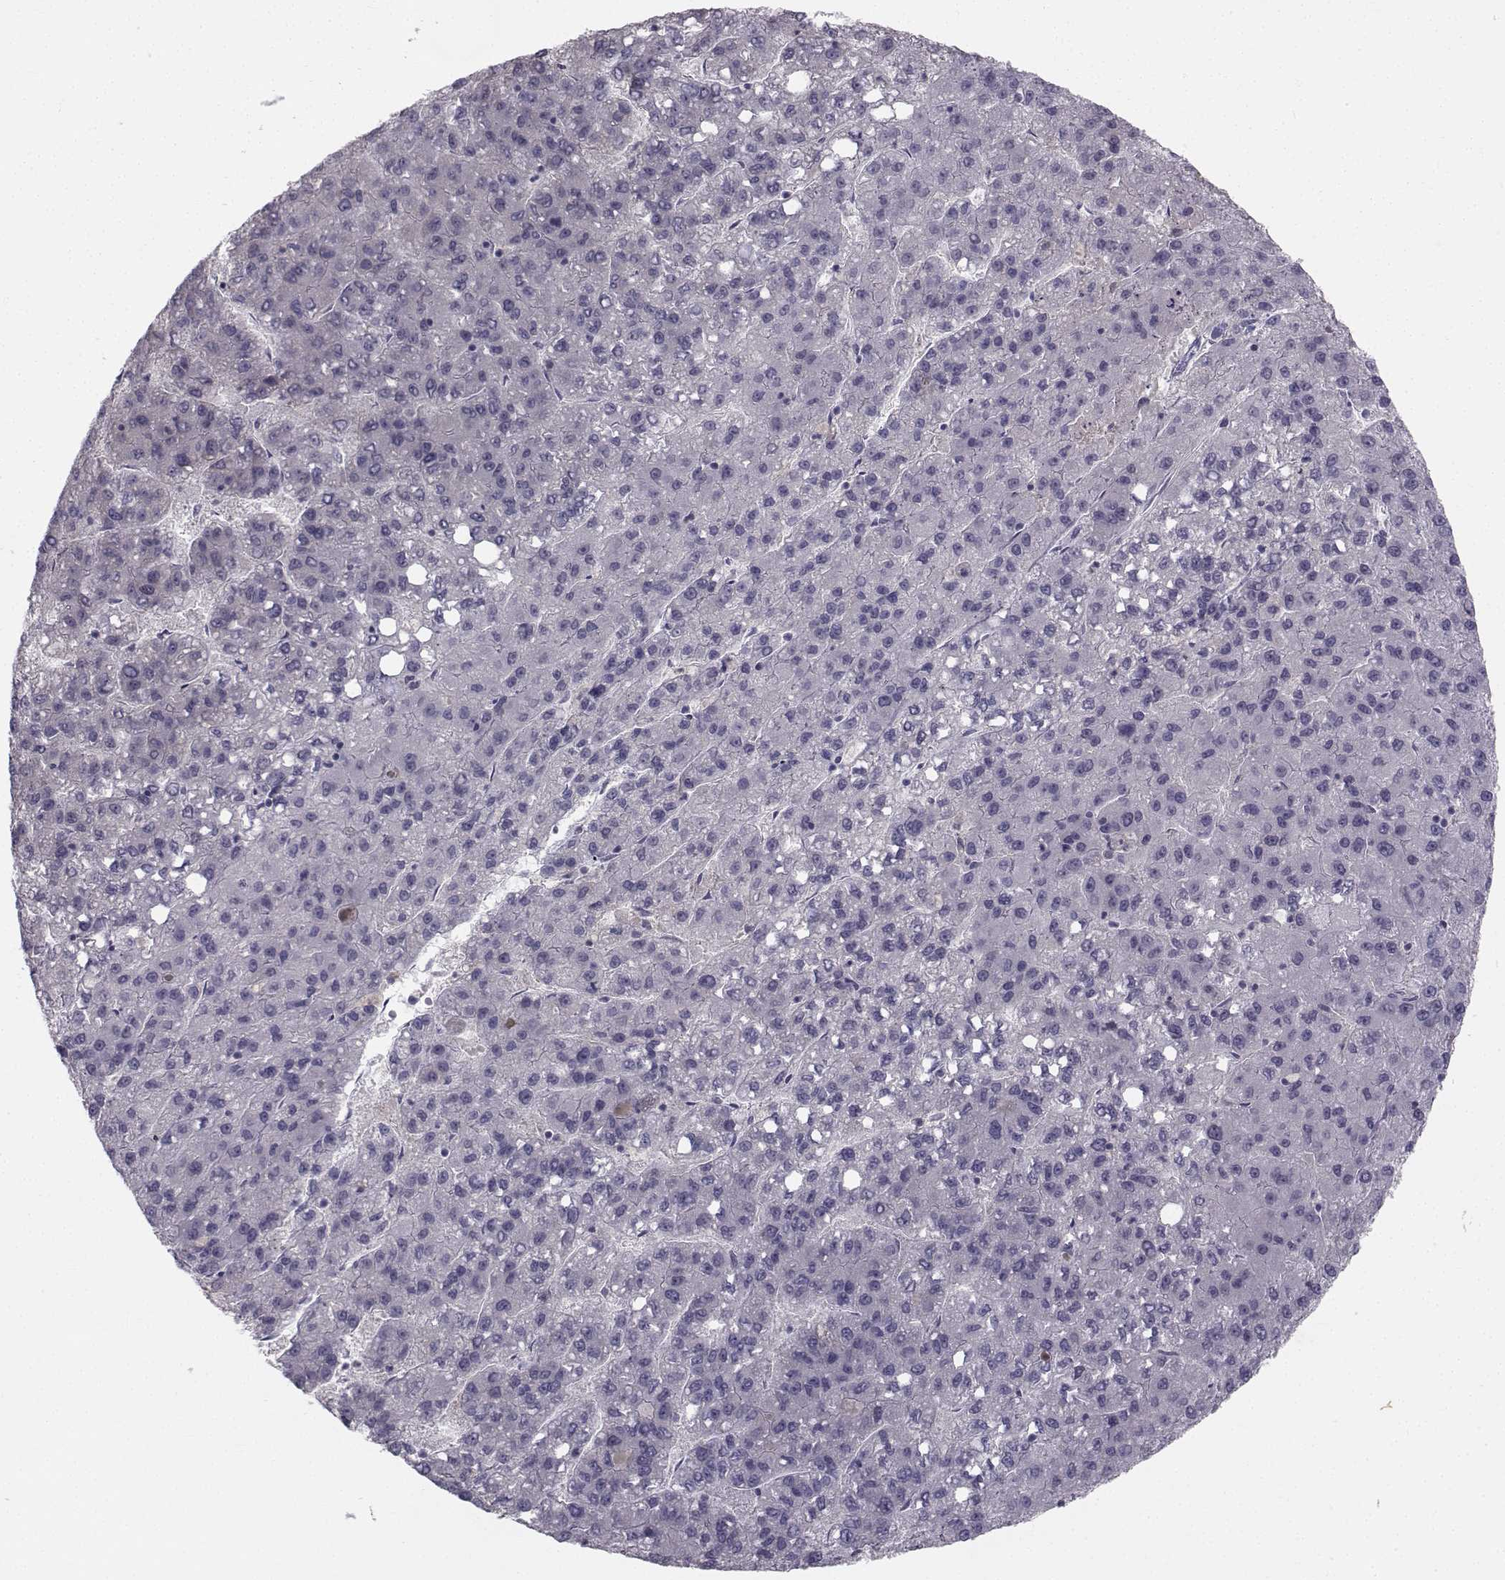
{"staining": {"intensity": "negative", "quantity": "none", "location": "none"}, "tissue": "liver cancer", "cell_type": "Tumor cells", "image_type": "cancer", "snomed": [{"axis": "morphology", "description": "Carcinoma, Hepatocellular, NOS"}, {"axis": "topography", "description": "Liver"}], "caption": "The immunohistochemistry micrograph has no significant staining in tumor cells of hepatocellular carcinoma (liver) tissue. Brightfield microscopy of IHC stained with DAB (brown) and hematoxylin (blue), captured at high magnification.", "gene": "LRP8", "patient": {"sex": "female", "age": 82}}